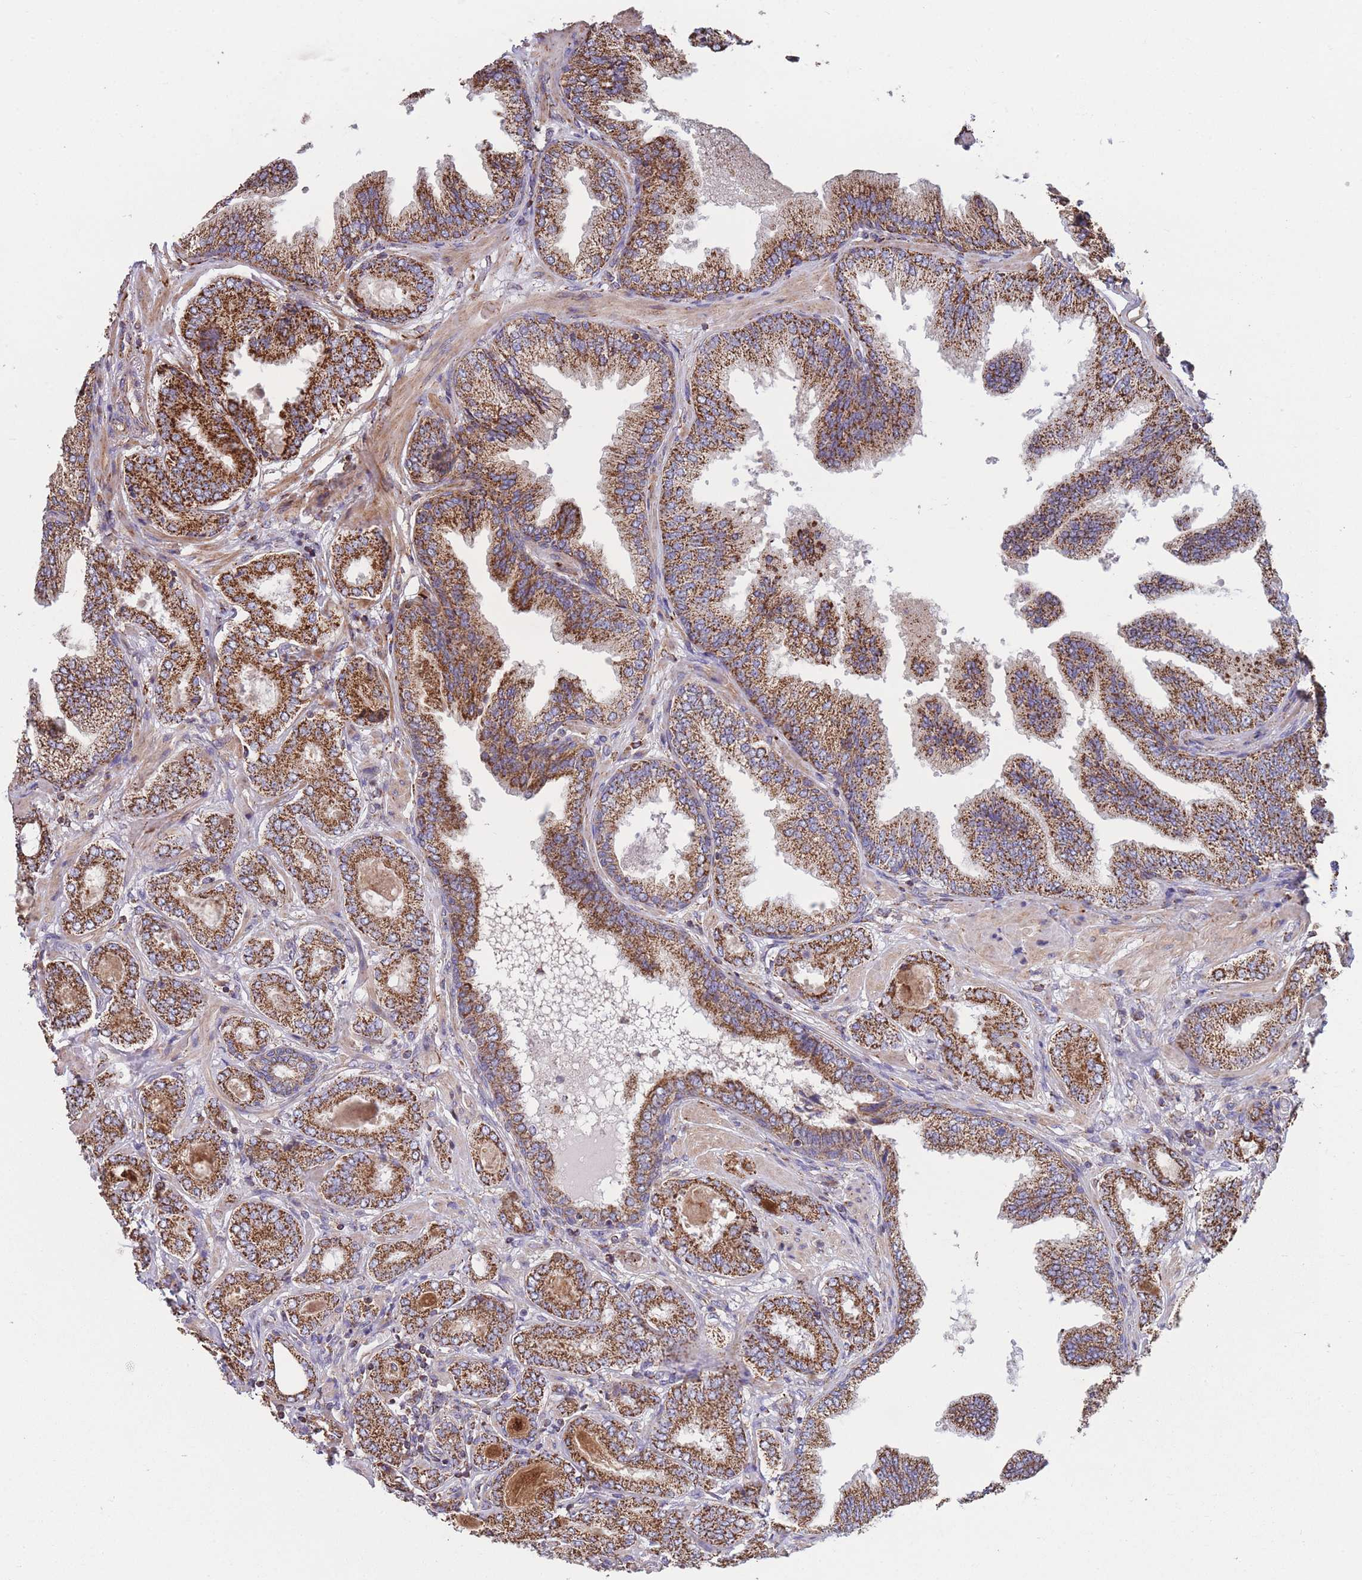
{"staining": {"intensity": "strong", "quantity": ">75%", "location": "cytoplasmic/membranous"}, "tissue": "prostate cancer", "cell_type": "Tumor cells", "image_type": "cancer", "snomed": [{"axis": "morphology", "description": "Adenocarcinoma, Low grade"}, {"axis": "topography", "description": "Prostate"}], "caption": "This is a photomicrograph of immunohistochemistry staining of prostate adenocarcinoma (low-grade), which shows strong positivity in the cytoplasmic/membranous of tumor cells.", "gene": "FKBP8", "patient": {"sex": "male", "age": 63}}